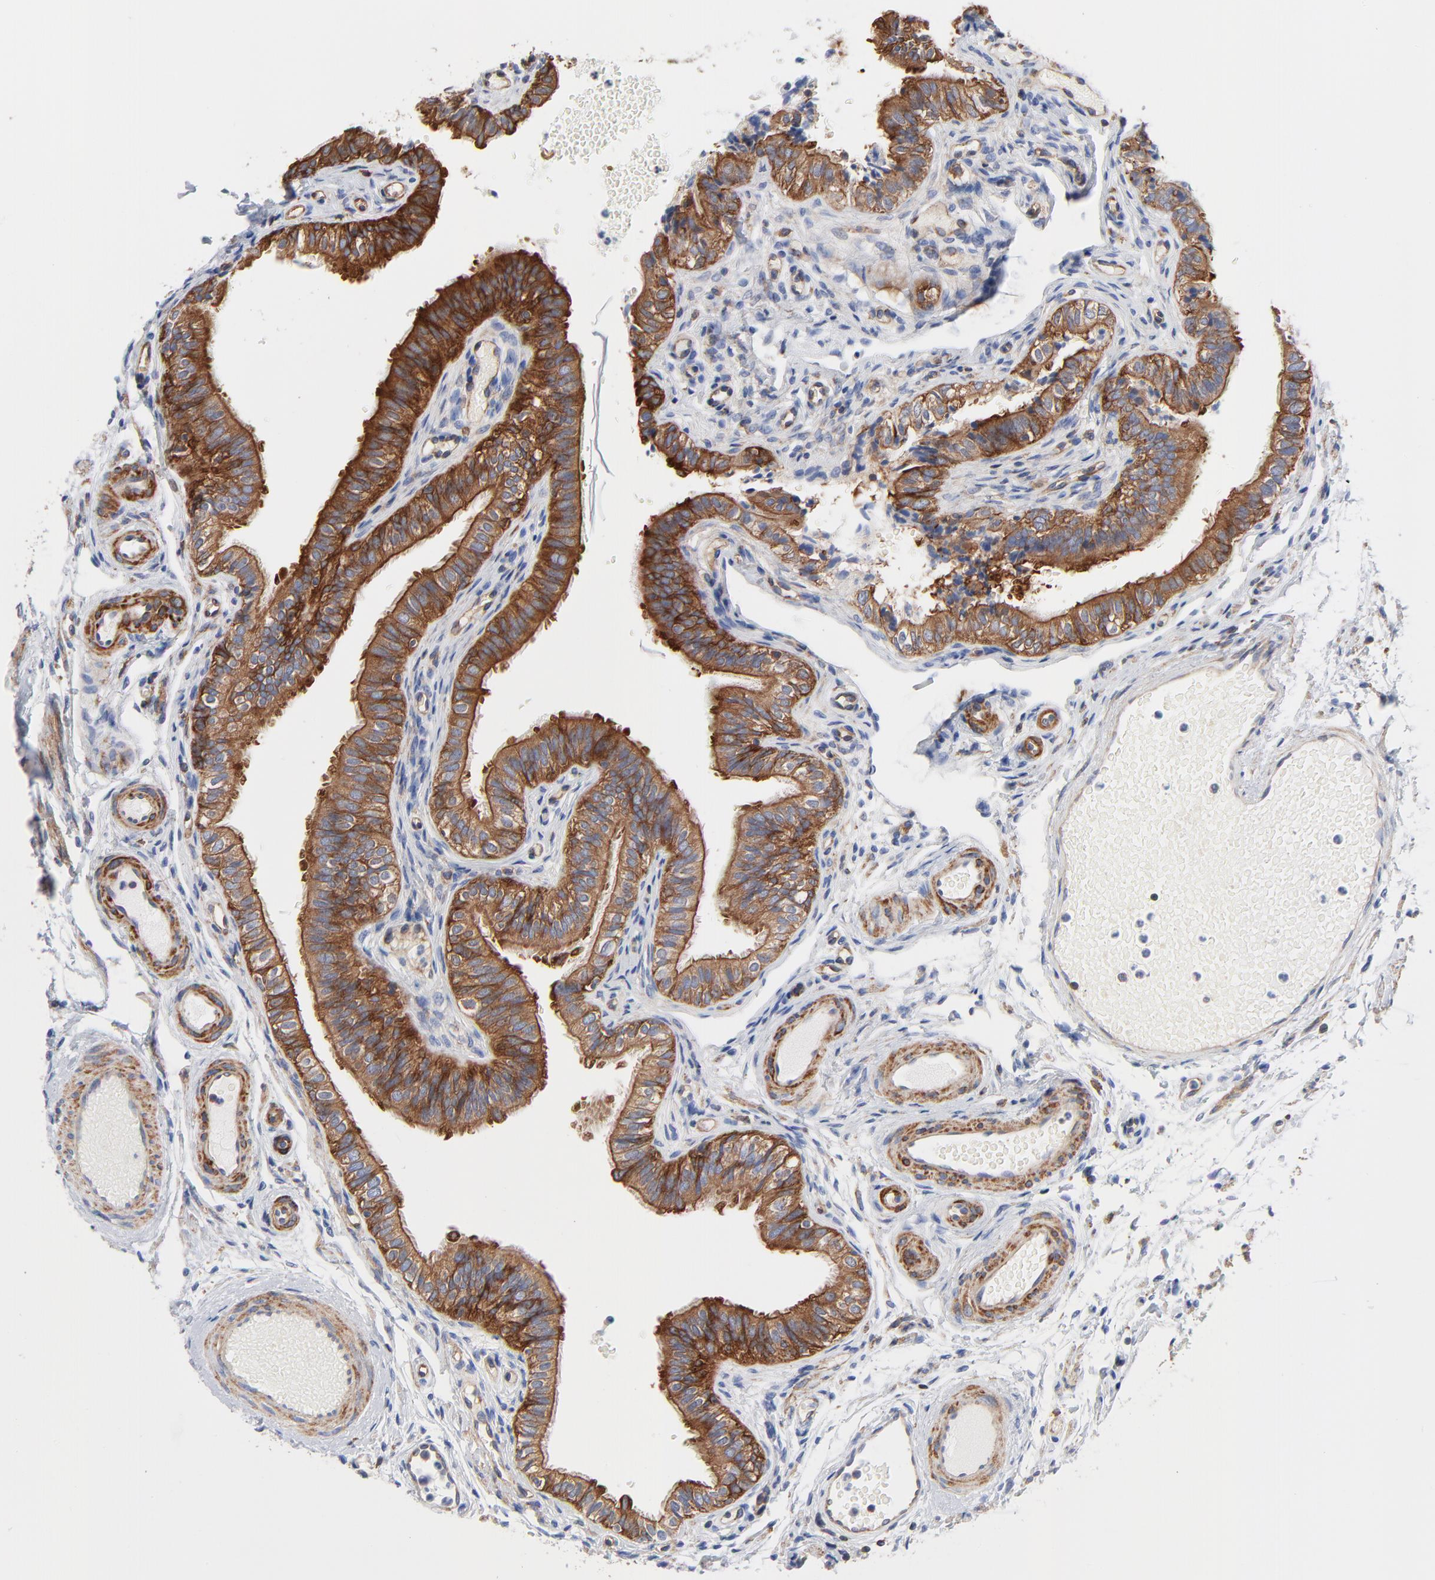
{"staining": {"intensity": "strong", "quantity": ">75%", "location": "cytoplasmic/membranous"}, "tissue": "fallopian tube", "cell_type": "Glandular cells", "image_type": "normal", "snomed": [{"axis": "morphology", "description": "Normal tissue, NOS"}, {"axis": "morphology", "description": "Dermoid, NOS"}, {"axis": "topography", "description": "Fallopian tube"}], "caption": "DAB immunohistochemical staining of benign human fallopian tube demonstrates strong cytoplasmic/membranous protein positivity in approximately >75% of glandular cells.", "gene": "CD2AP", "patient": {"sex": "female", "age": 33}}